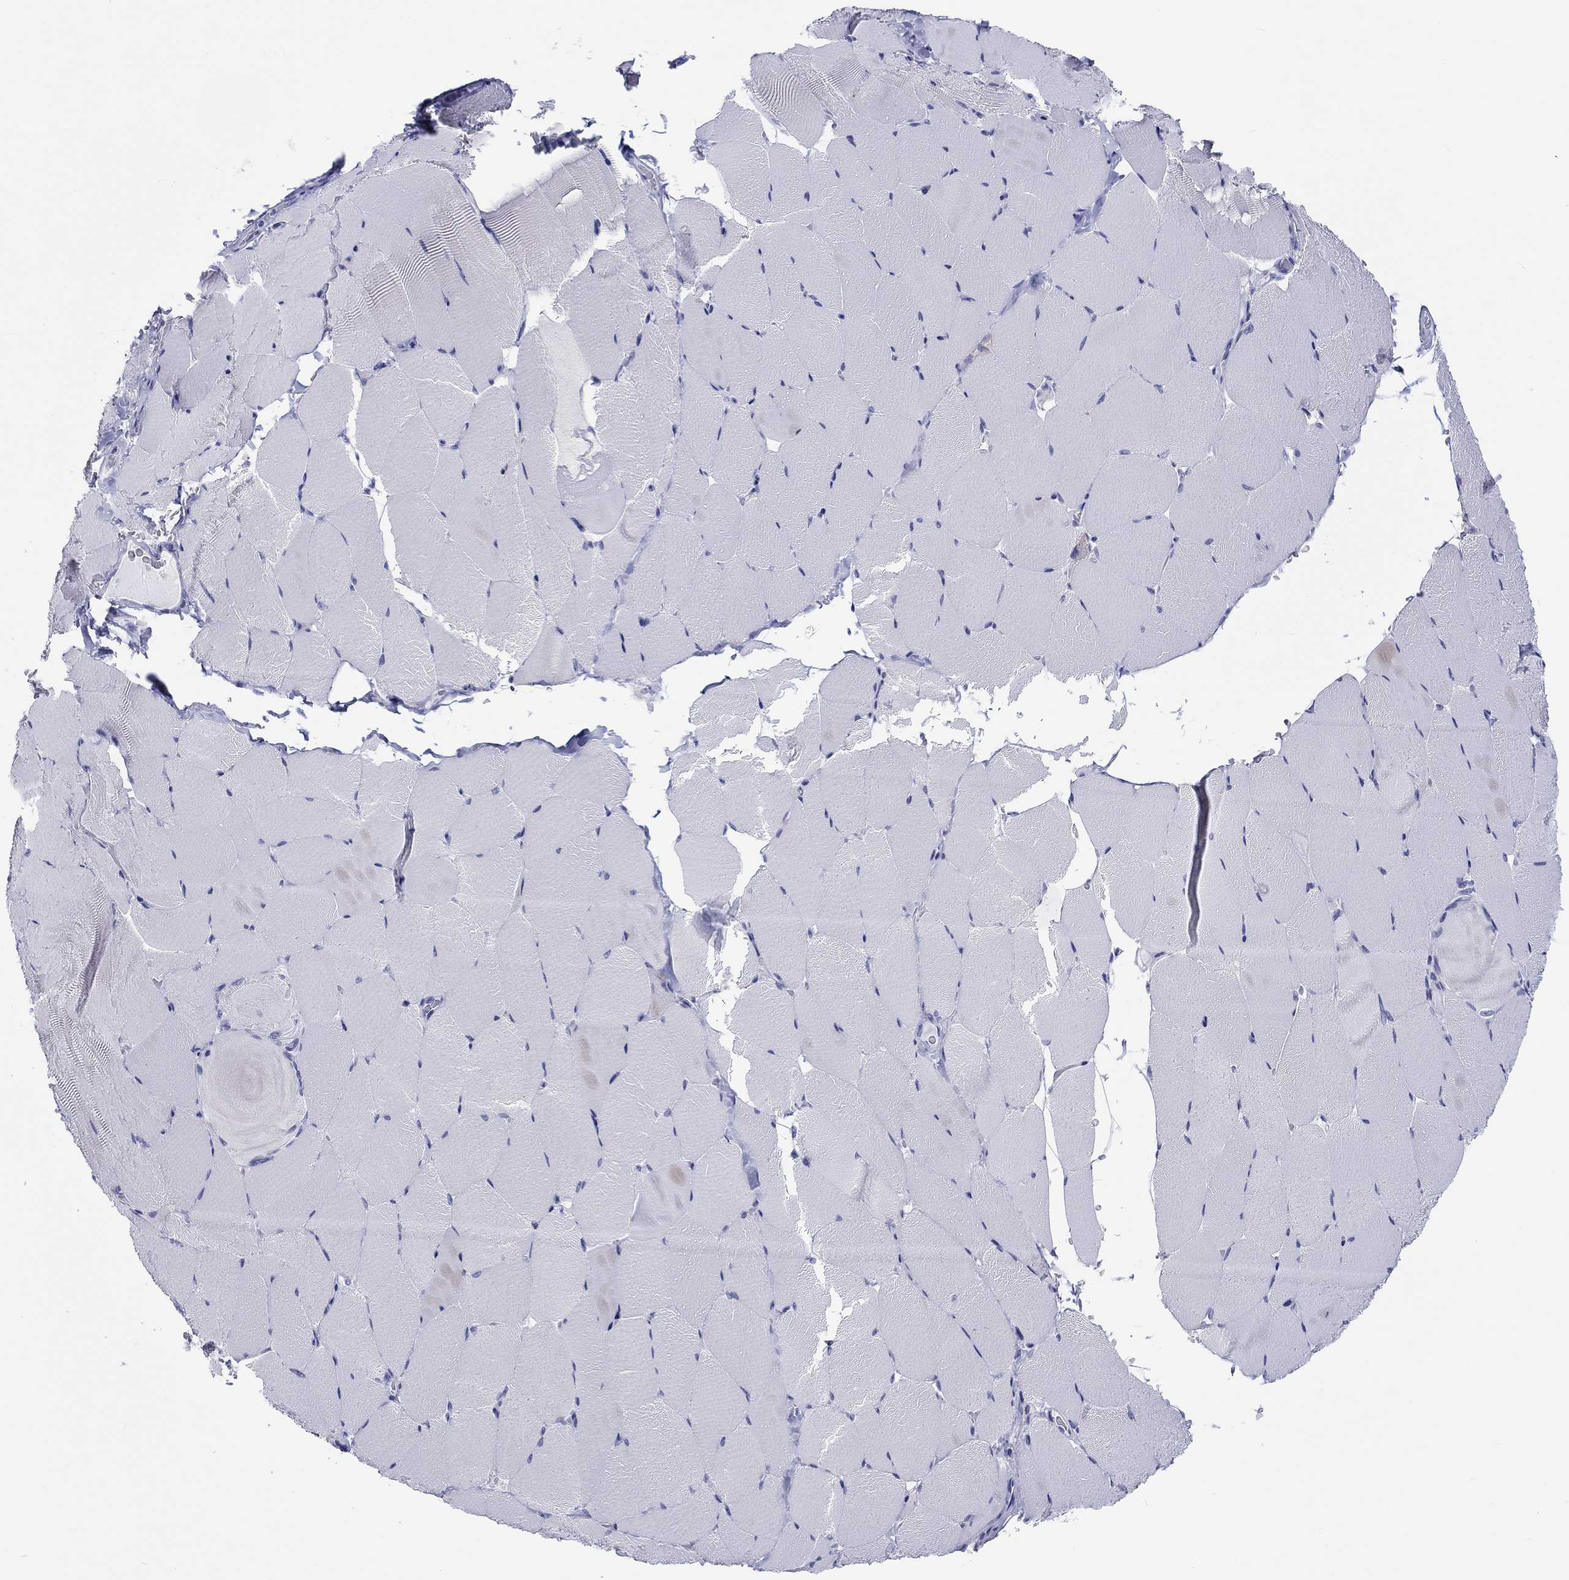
{"staining": {"intensity": "negative", "quantity": "none", "location": "none"}, "tissue": "skeletal muscle", "cell_type": "Myocytes", "image_type": "normal", "snomed": [{"axis": "morphology", "description": "Normal tissue, NOS"}, {"axis": "topography", "description": "Skeletal muscle"}], "caption": "An image of skeletal muscle stained for a protein demonstrates no brown staining in myocytes. The staining is performed using DAB (3,3'-diaminobenzidine) brown chromogen with nuclei counter-stained in using hematoxylin.", "gene": "H1", "patient": {"sex": "female", "age": 37}}